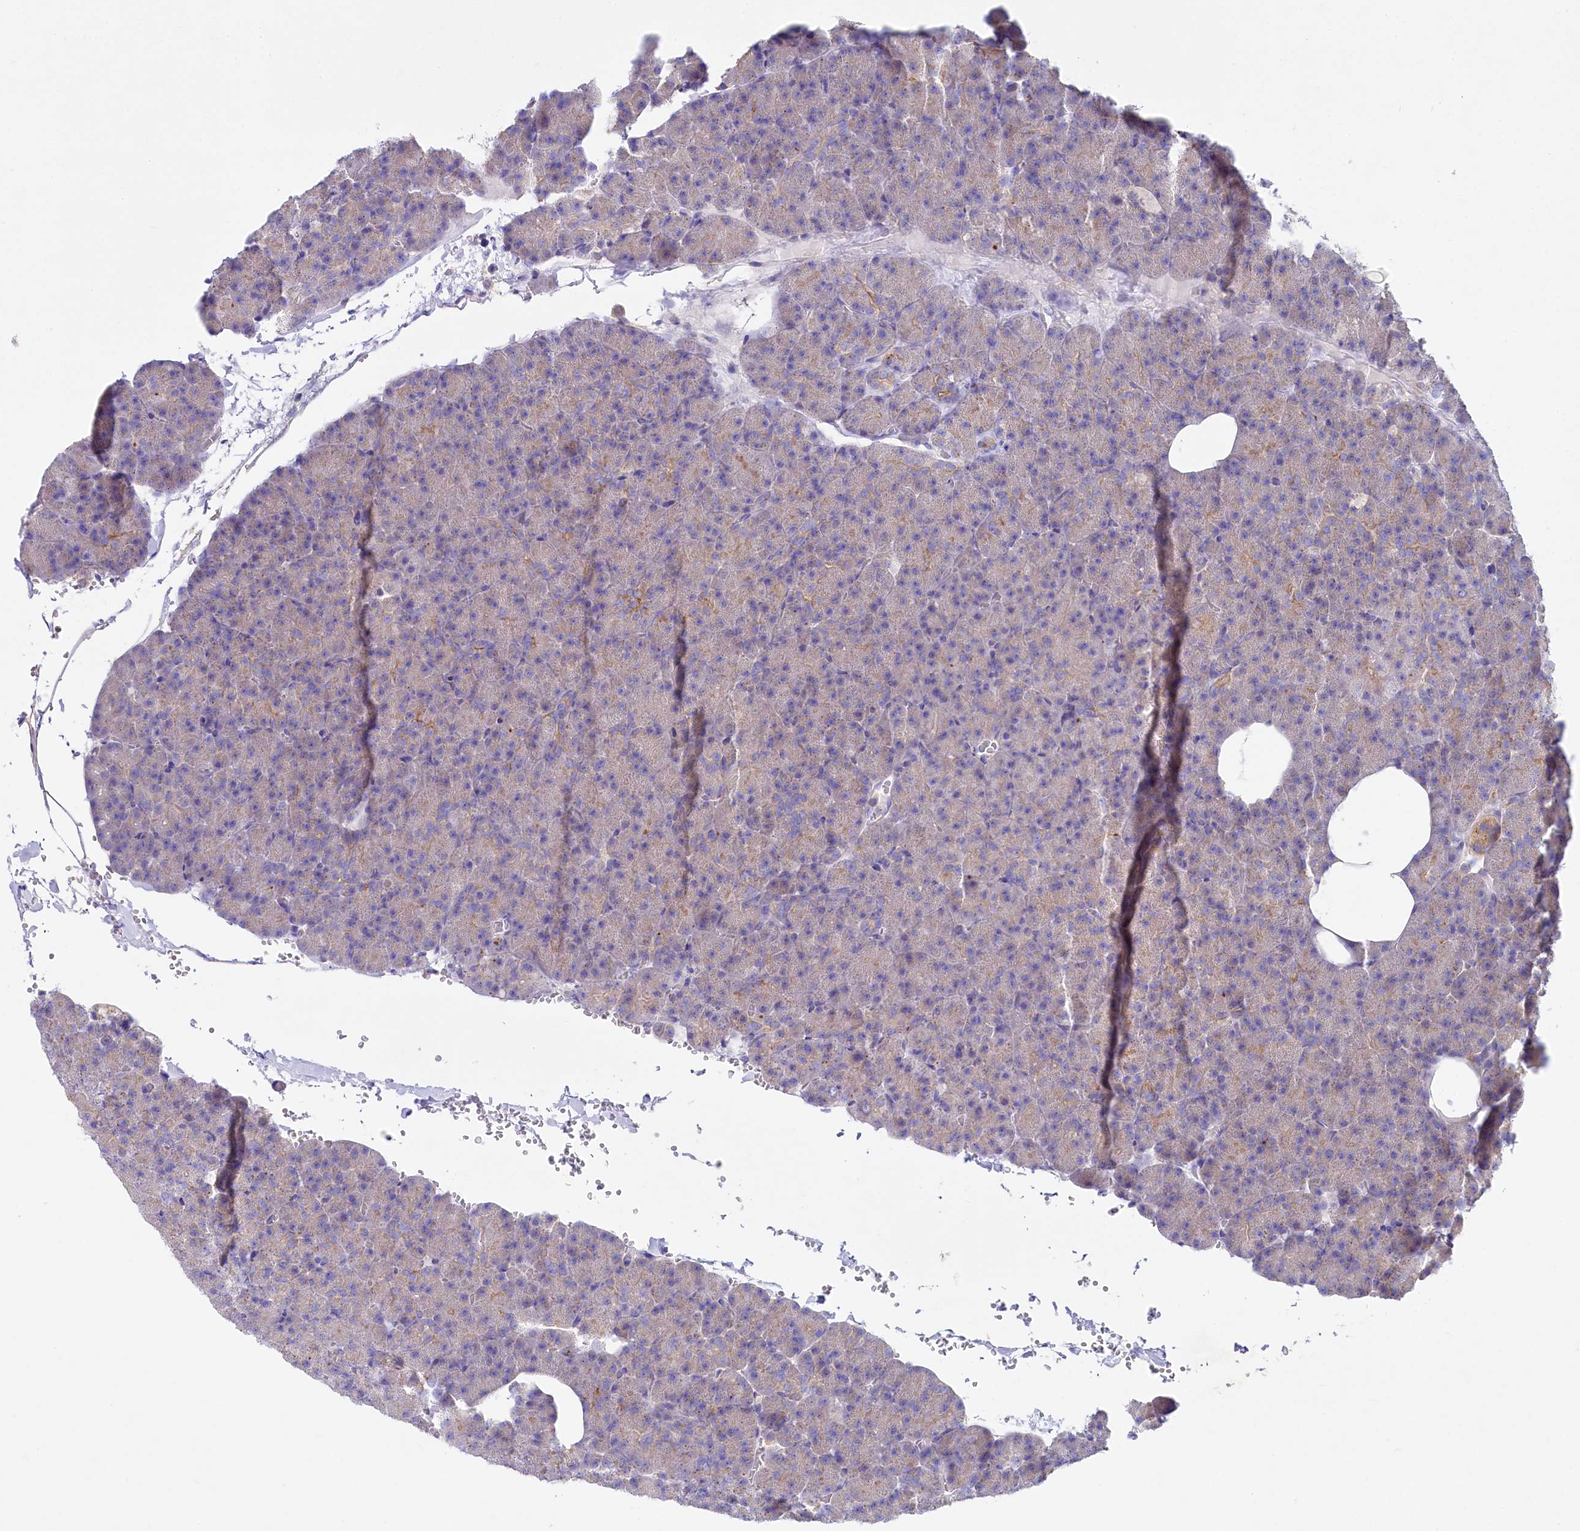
{"staining": {"intensity": "moderate", "quantity": "<25%", "location": "cytoplasmic/membranous"}, "tissue": "pancreas", "cell_type": "Exocrine glandular cells", "image_type": "normal", "snomed": [{"axis": "morphology", "description": "Normal tissue, NOS"}, {"axis": "morphology", "description": "Carcinoid, malignant, NOS"}, {"axis": "topography", "description": "Pancreas"}], "caption": "Immunohistochemical staining of normal human pancreas reveals moderate cytoplasmic/membranous protein expression in approximately <25% of exocrine glandular cells.", "gene": "VPS26B", "patient": {"sex": "female", "age": 35}}